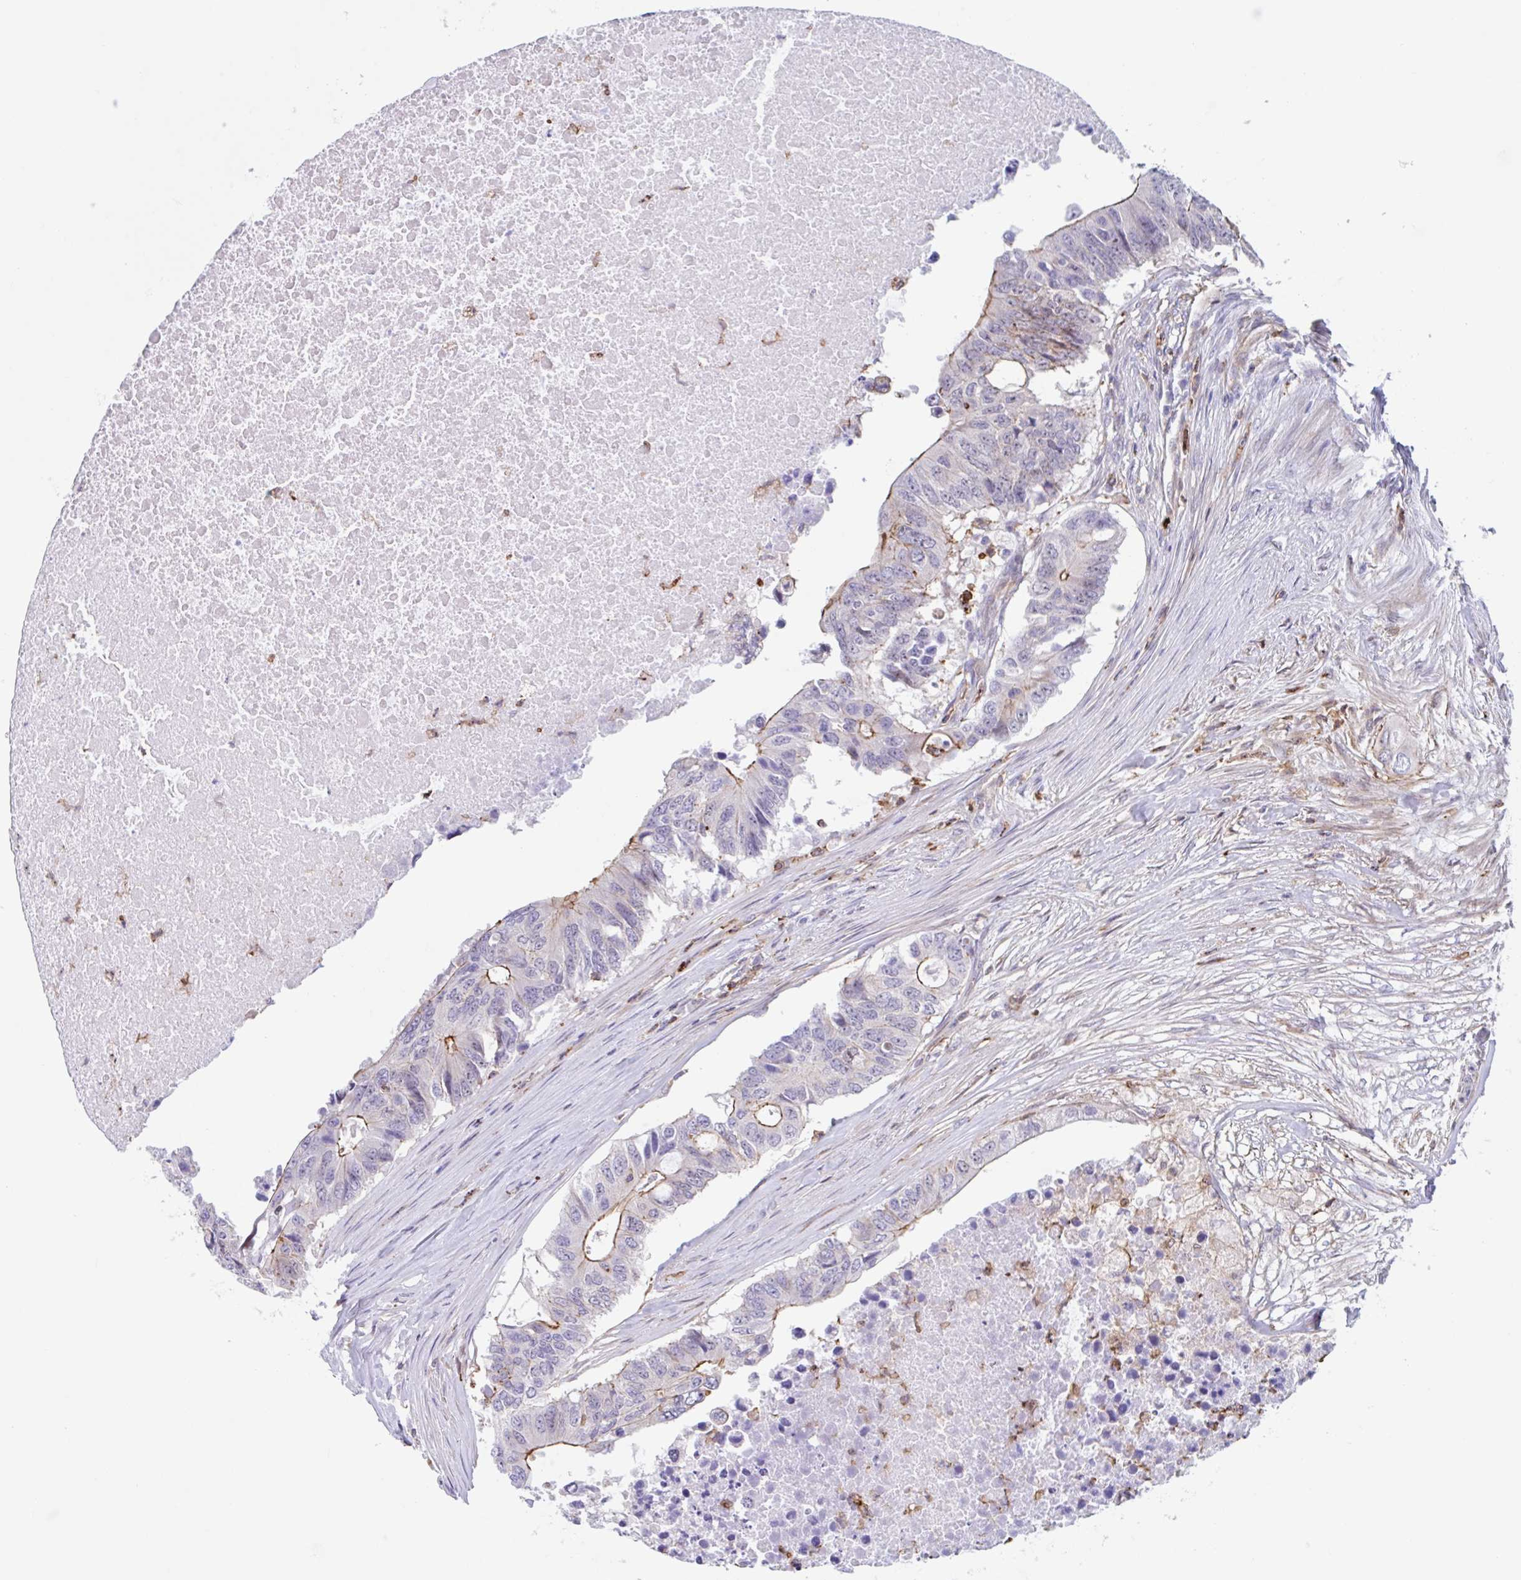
{"staining": {"intensity": "moderate", "quantity": "<25%", "location": "cytoplasmic/membranous"}, "tissue": "colorectal cancer", "cell_type": "Tumor cells", "image_type": "cancer", "snomed": [{"axis": "morphology", "description": "Adenocarcinoma, NOS"}, {"axis": "topography", "description": "Colon"}], "caption": "The micrograph demonstrates a brown stain indicating the presence of a protein in the cytoplasmic/membranous of tumor cells in colorectal cancer. (IHC, brightfield microscopy, high magnification).", "gene": "EFHD1", "patient": {"sex": "male", "age": 71}}